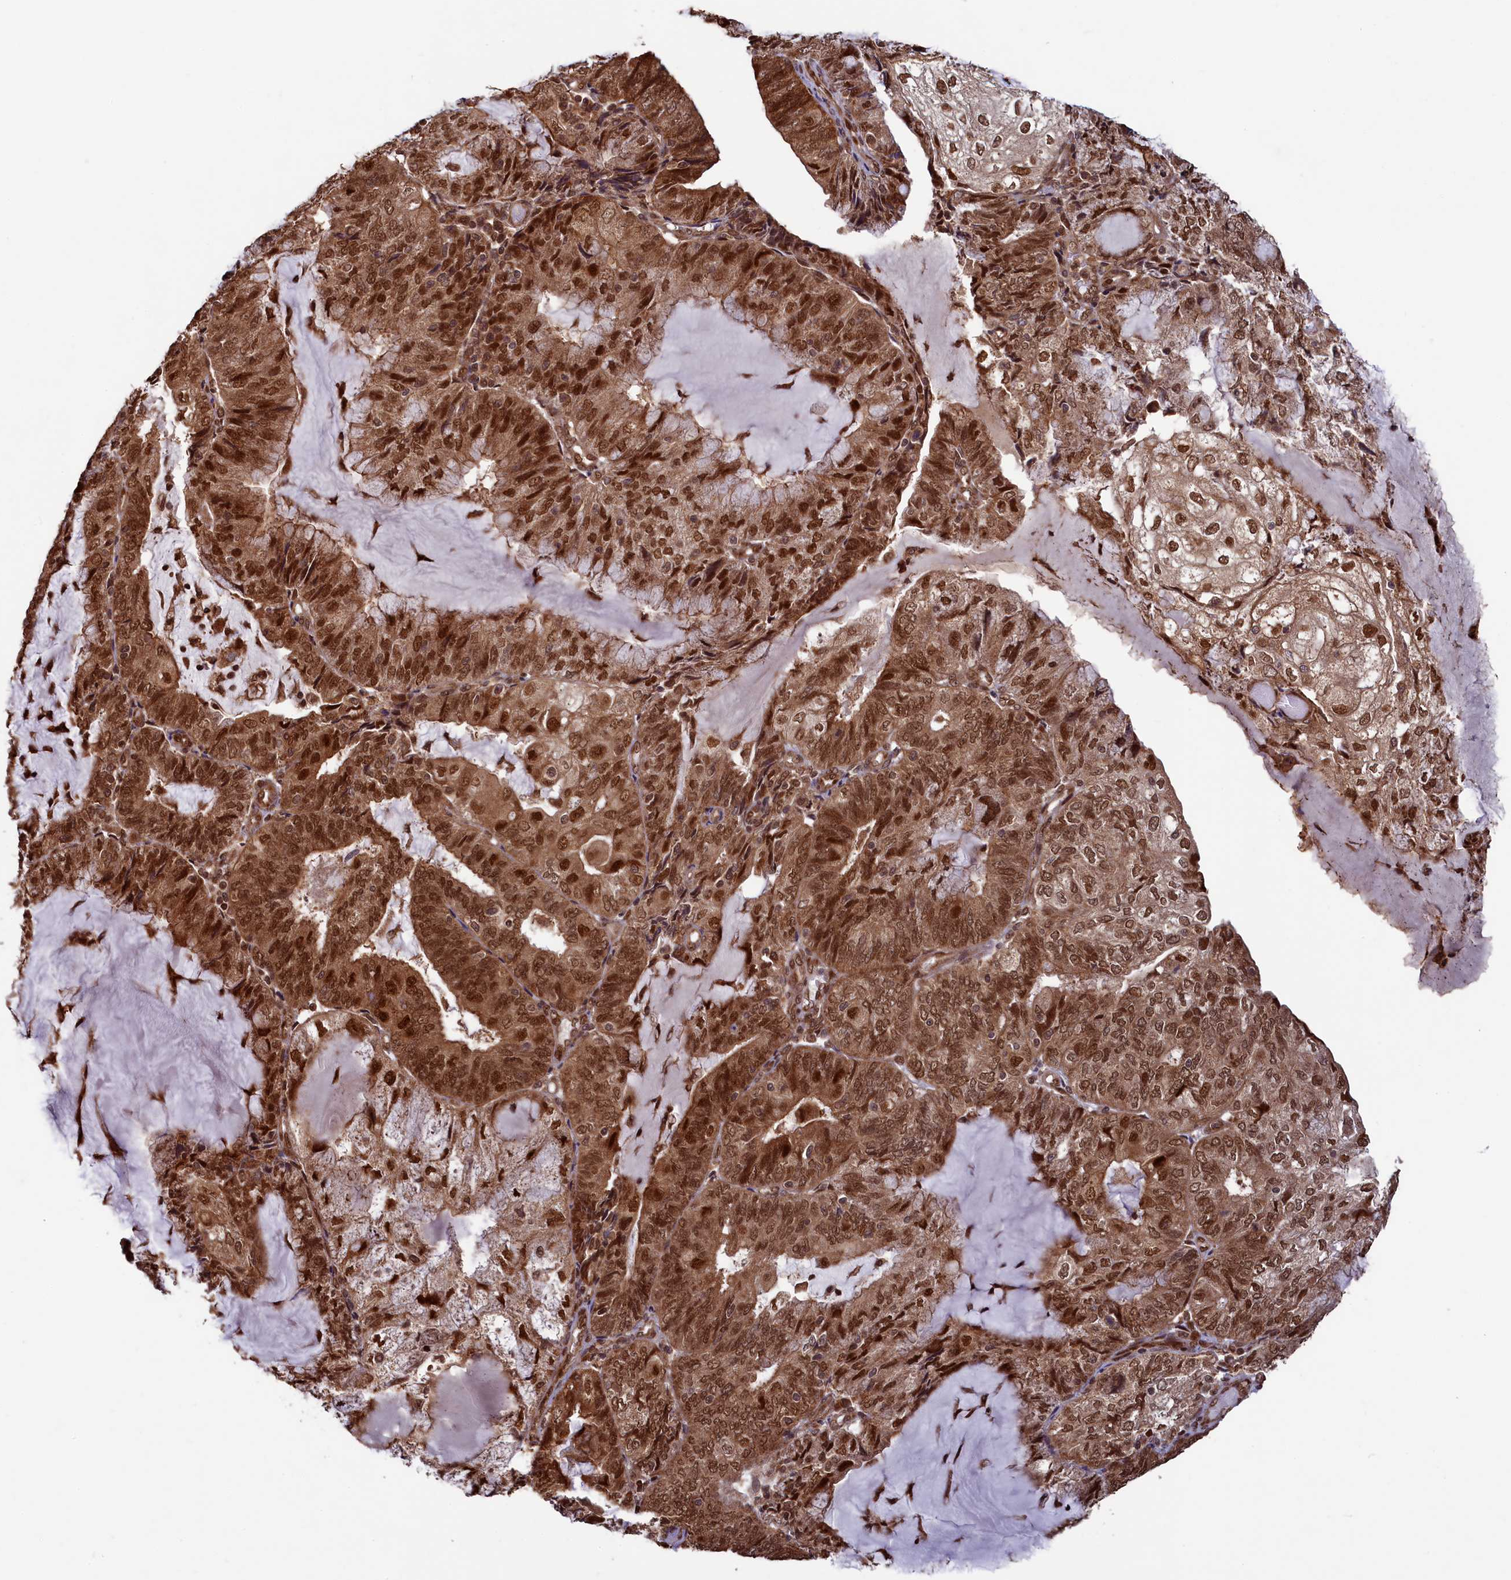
{"staining": {"intensity": "strong", "quantity": ">75%", "location": "cytoplasmic/membranous,nuclear"}, "tissue": "endometrial cancer", "cell_type": "Tumor cells", "image_type": "cancer", "snomed": [{"axis": "morphology", "description": "Adenocarcinoma, NOS"}, {"axis": "topography", "description": "Endometrium"}], "caption": "Adenocarcinoma (endometrial) stained with a protein marker reveals strong staining in tumor cells.", "gene": "NAE1", "patient": {"sex": "female", "age": 81}}